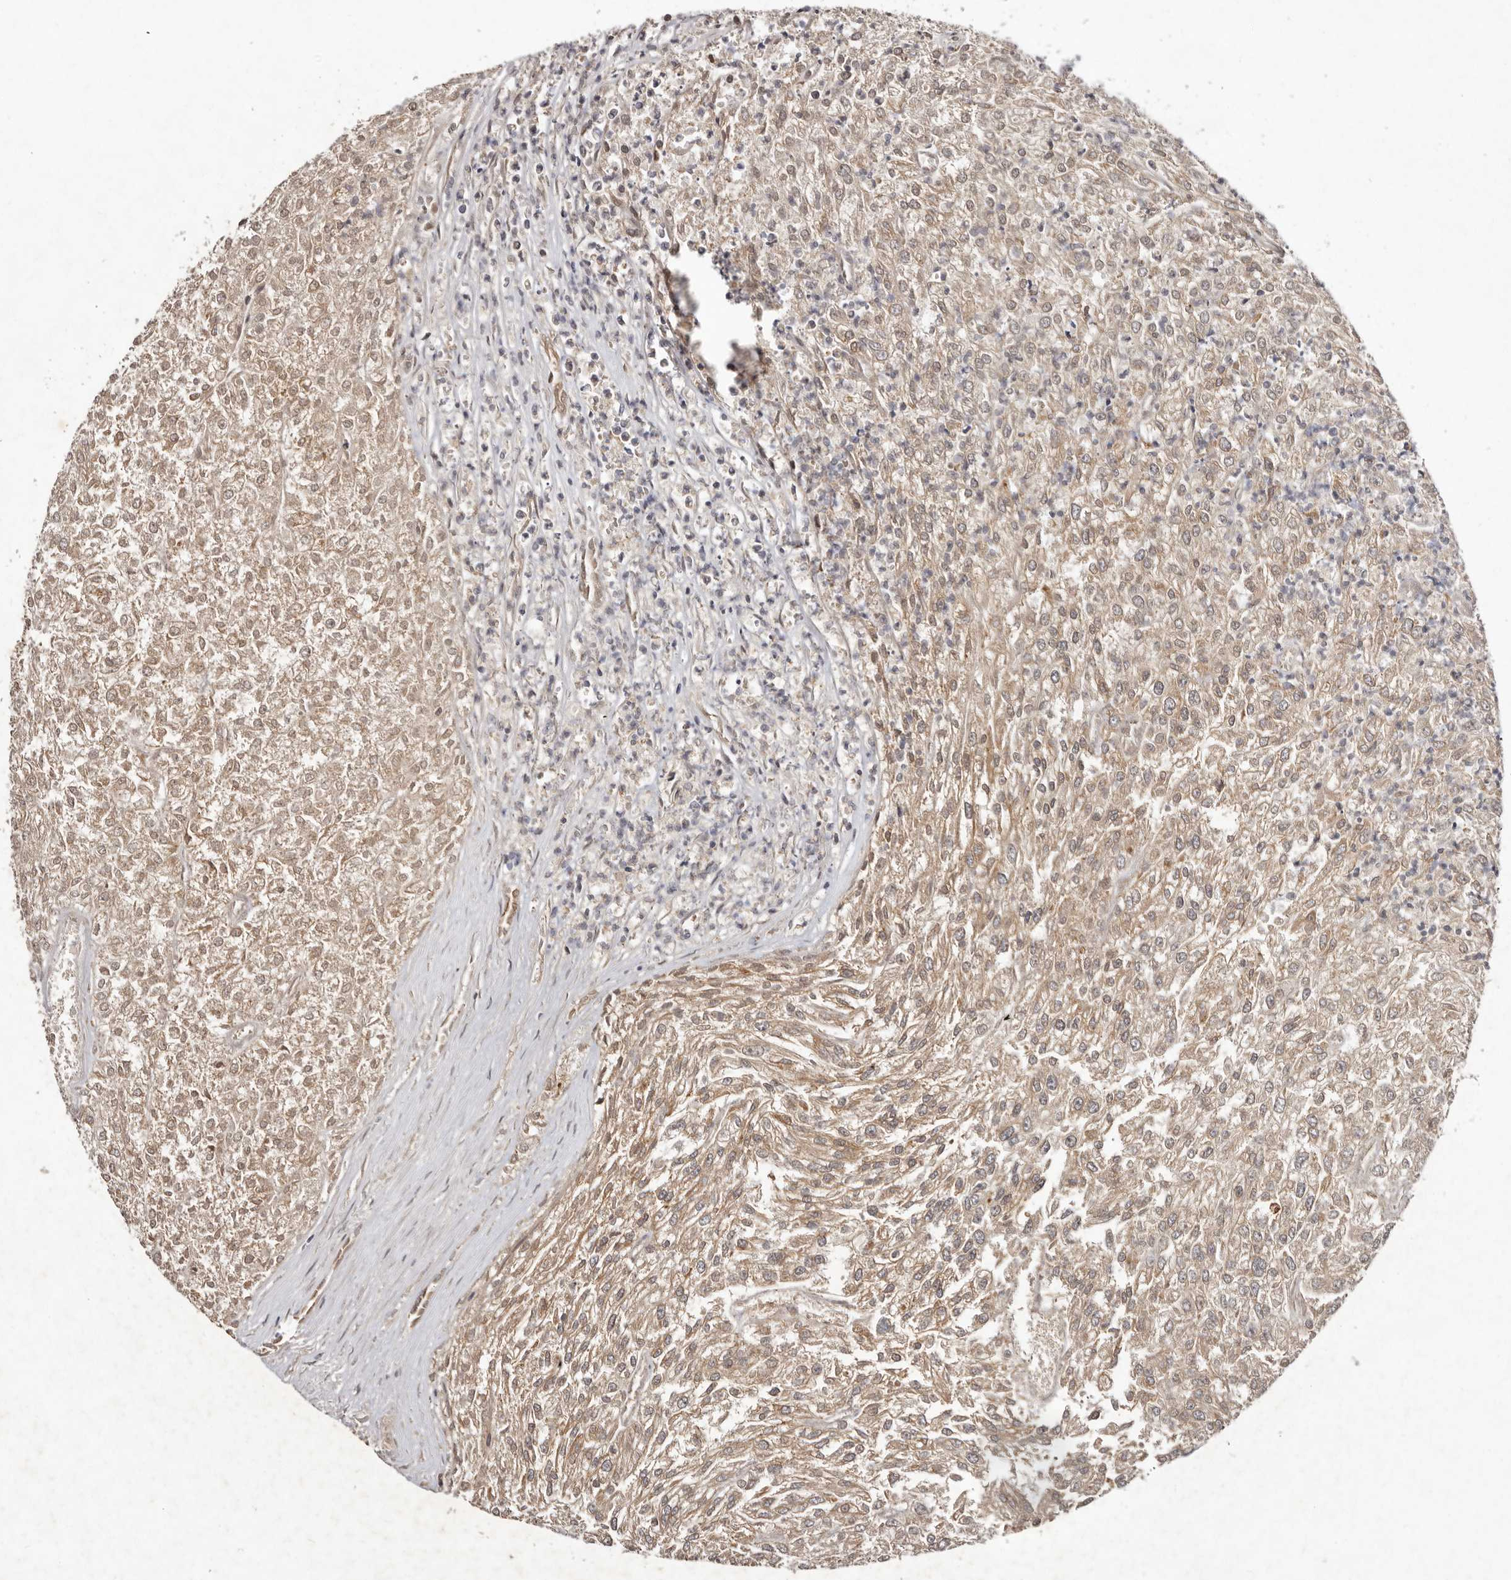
{"staining": {"intensity": "moderate", "quantity": "25%-75%", "location": "cytoplasmic/membranous,nuclear"}, "tissue": "renal cancer", "cell_type": "Tumor cells", "image_type": "cancer", "snomed": [{"axis": "morphology", "description": "Adenocarcinoma, NOS"}, {"axis": "topography", "description": "Kidney"}], "caption": "A photomicrograph of human renal cancer (adenocarcinoma) stained for a protein shows moderate cytoplasmic/membranous and nuclear brown staining in tumor cells.", "gene": "ABL1", "patient": {"sex": "female", "age": 54}}